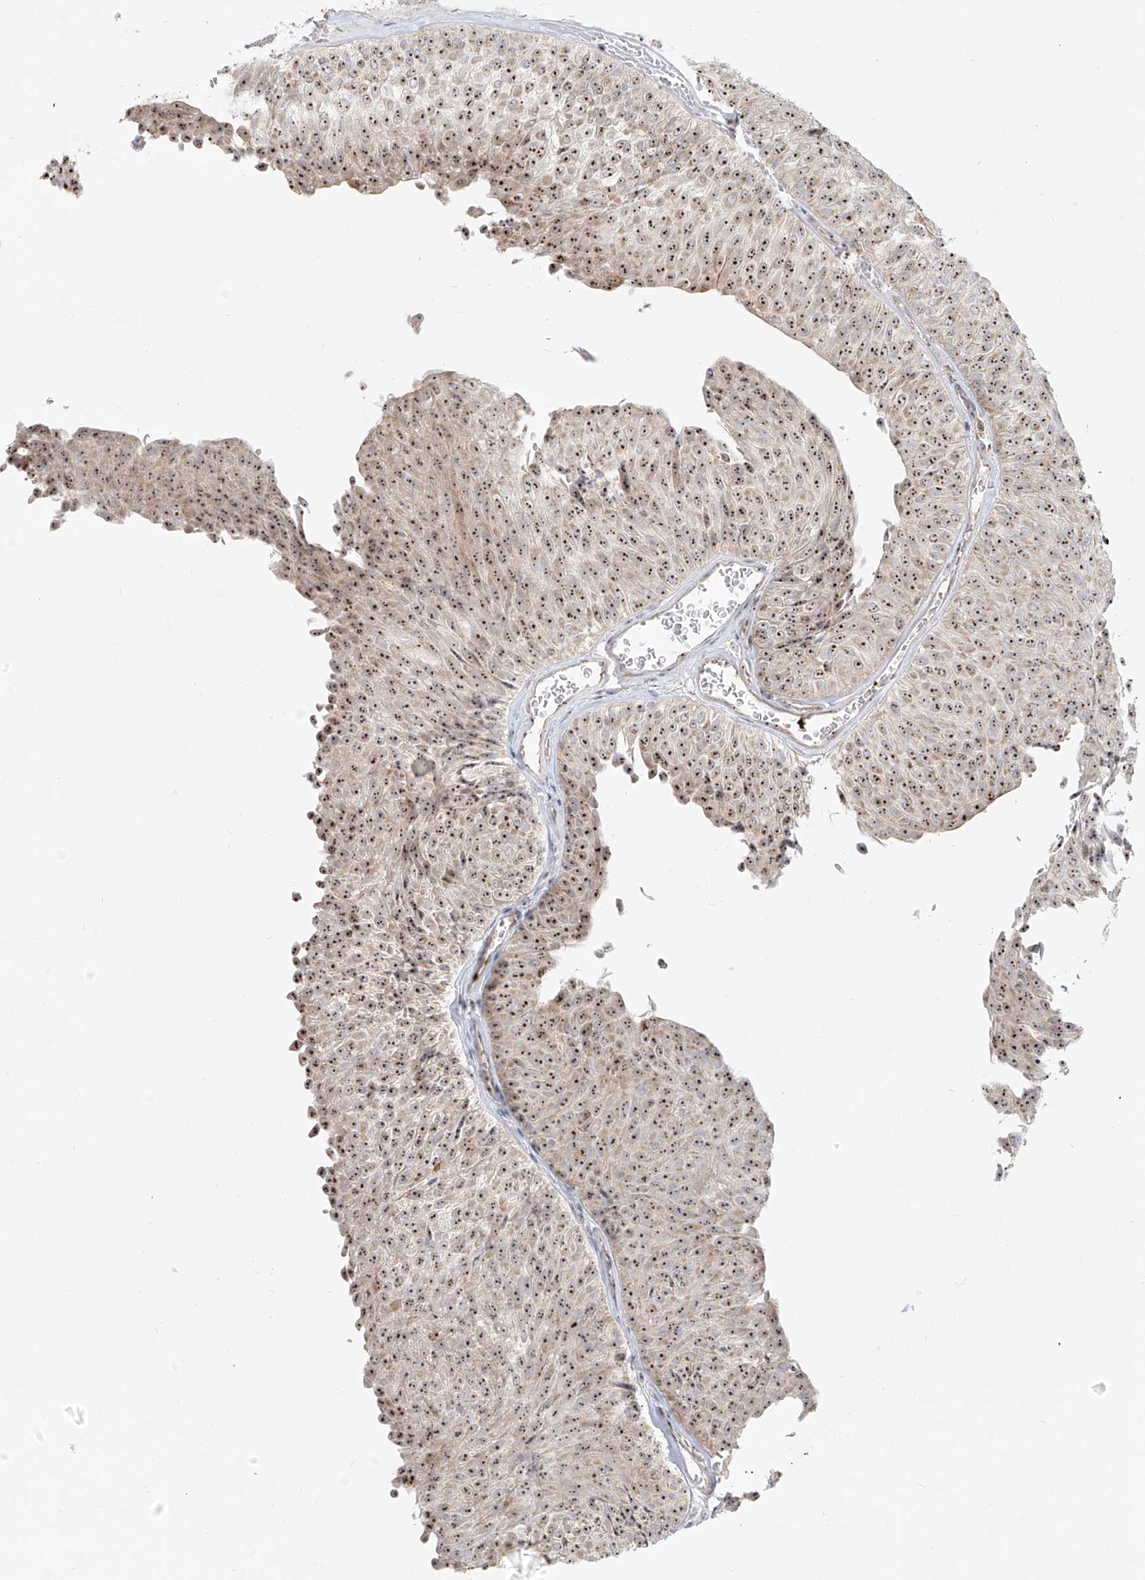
{"staining": {"intensity": "strong", "quantity": ">75%", "location": "nuclear"}, "tissue": "urothelial cancer", "cell_type": "Tumor cells", "image_type": "cancer", "snomed": [{"axis": "morphology", "description": "Urothelial carcinoma, Low grade"}, {"axis": "topography", "description": "Urinary bladder"}], "caption": "Immunohistochemical staining of urothelial cancer shows strong nuclear protein expression in approximately >75% of tumor cells.", "gene": "BYSL", "patient": {"sex": "male", "age": 78}}